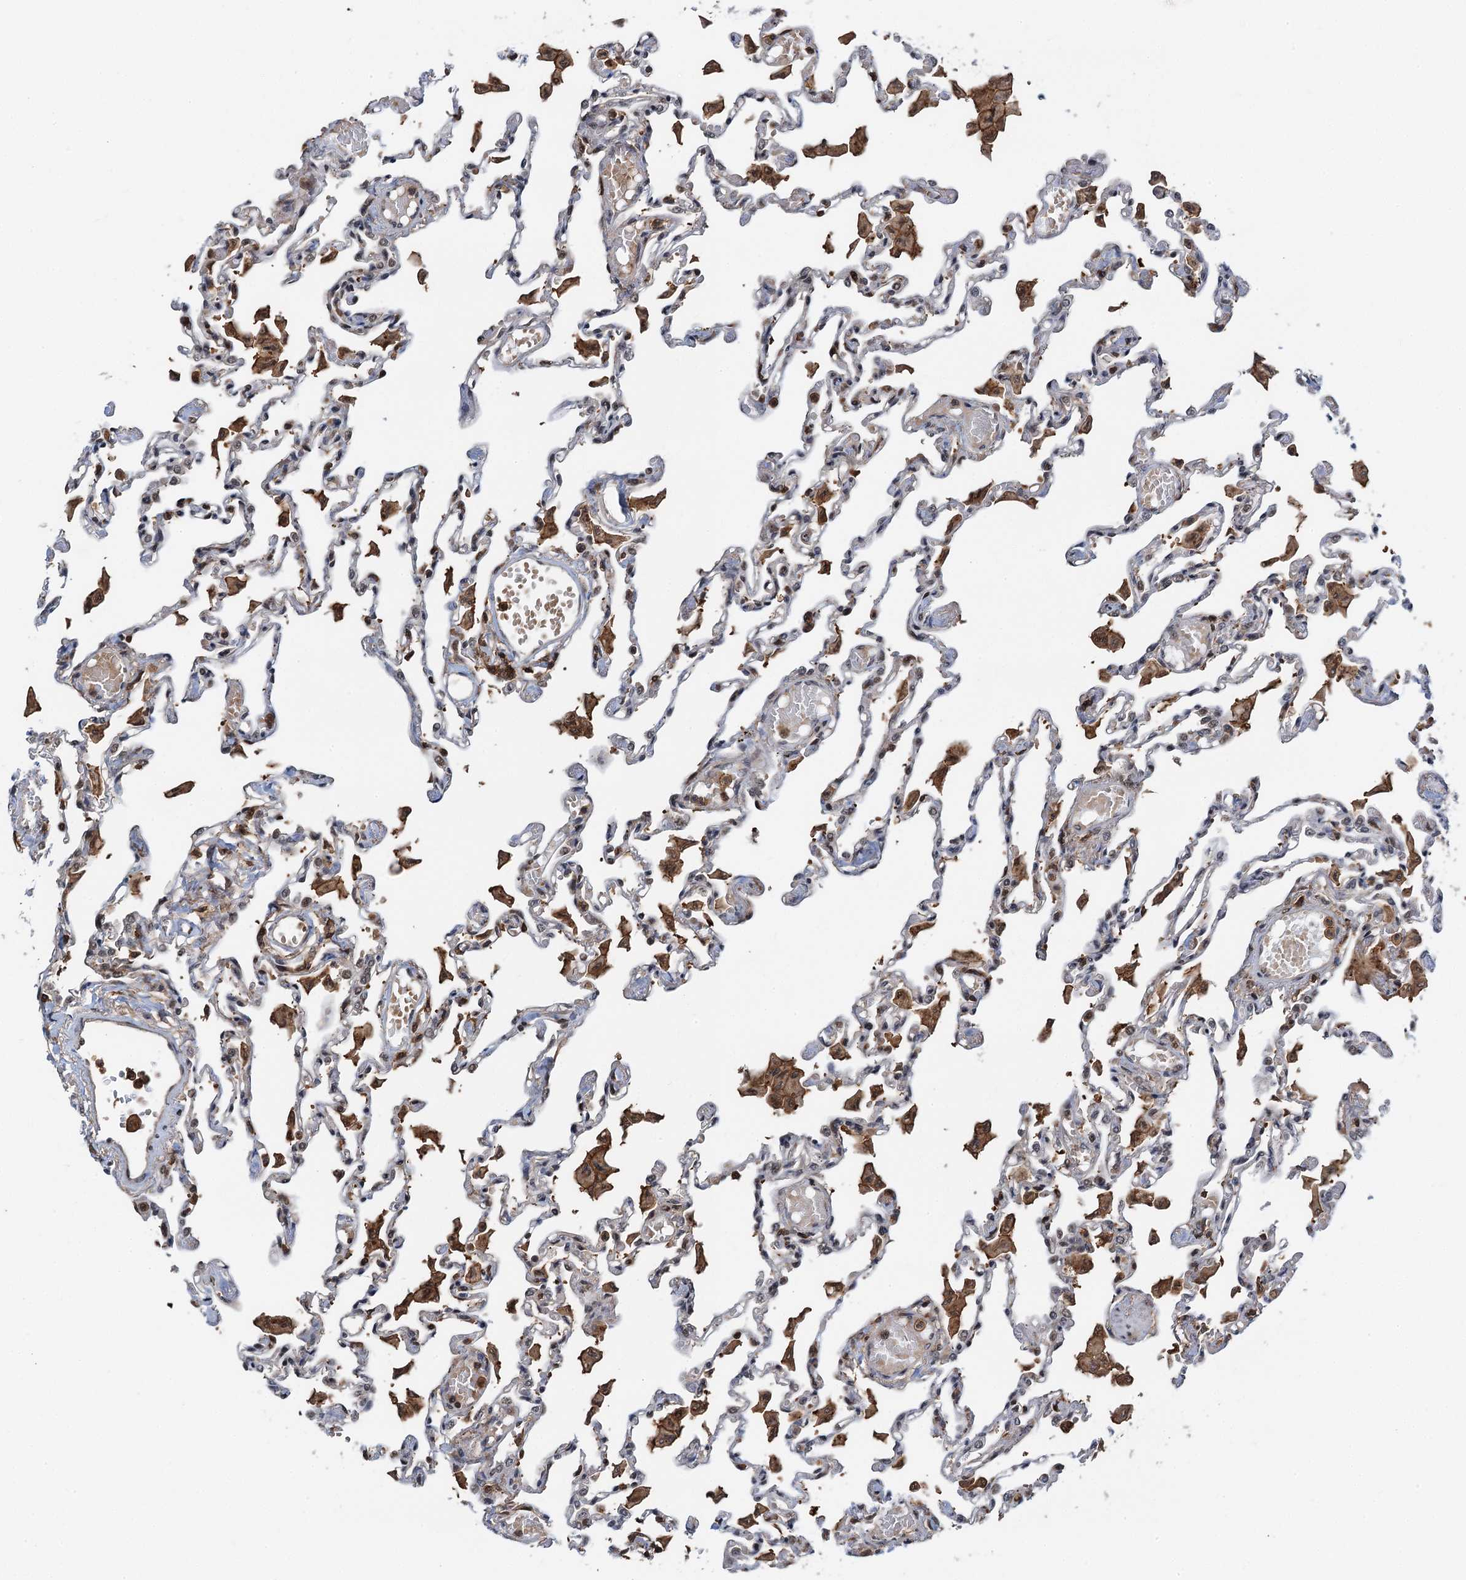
{"staining": {"intensity": "negative", "quantity": "none", "location": "none"}, "tissue": "lung", "cell_type": "Alveolar cells", "image_type": "normal", "snomed": [{"axis": "morphology", "description": "Normal tissue, NOS"}, {"axis": "topography", "description": "Bronchus"}, {"axis": "topography", "description": "Lung"}], "caption": "High magnification brightfield microscopy of normal lung stained with DAB (3,3'-diaminobenzidine) (brown) and counterstained with hematoxylin (blue): alveolar cells show no significant positivity.", "gene": "ZNF609", "patient": {"sex": "female", "age": 49}}